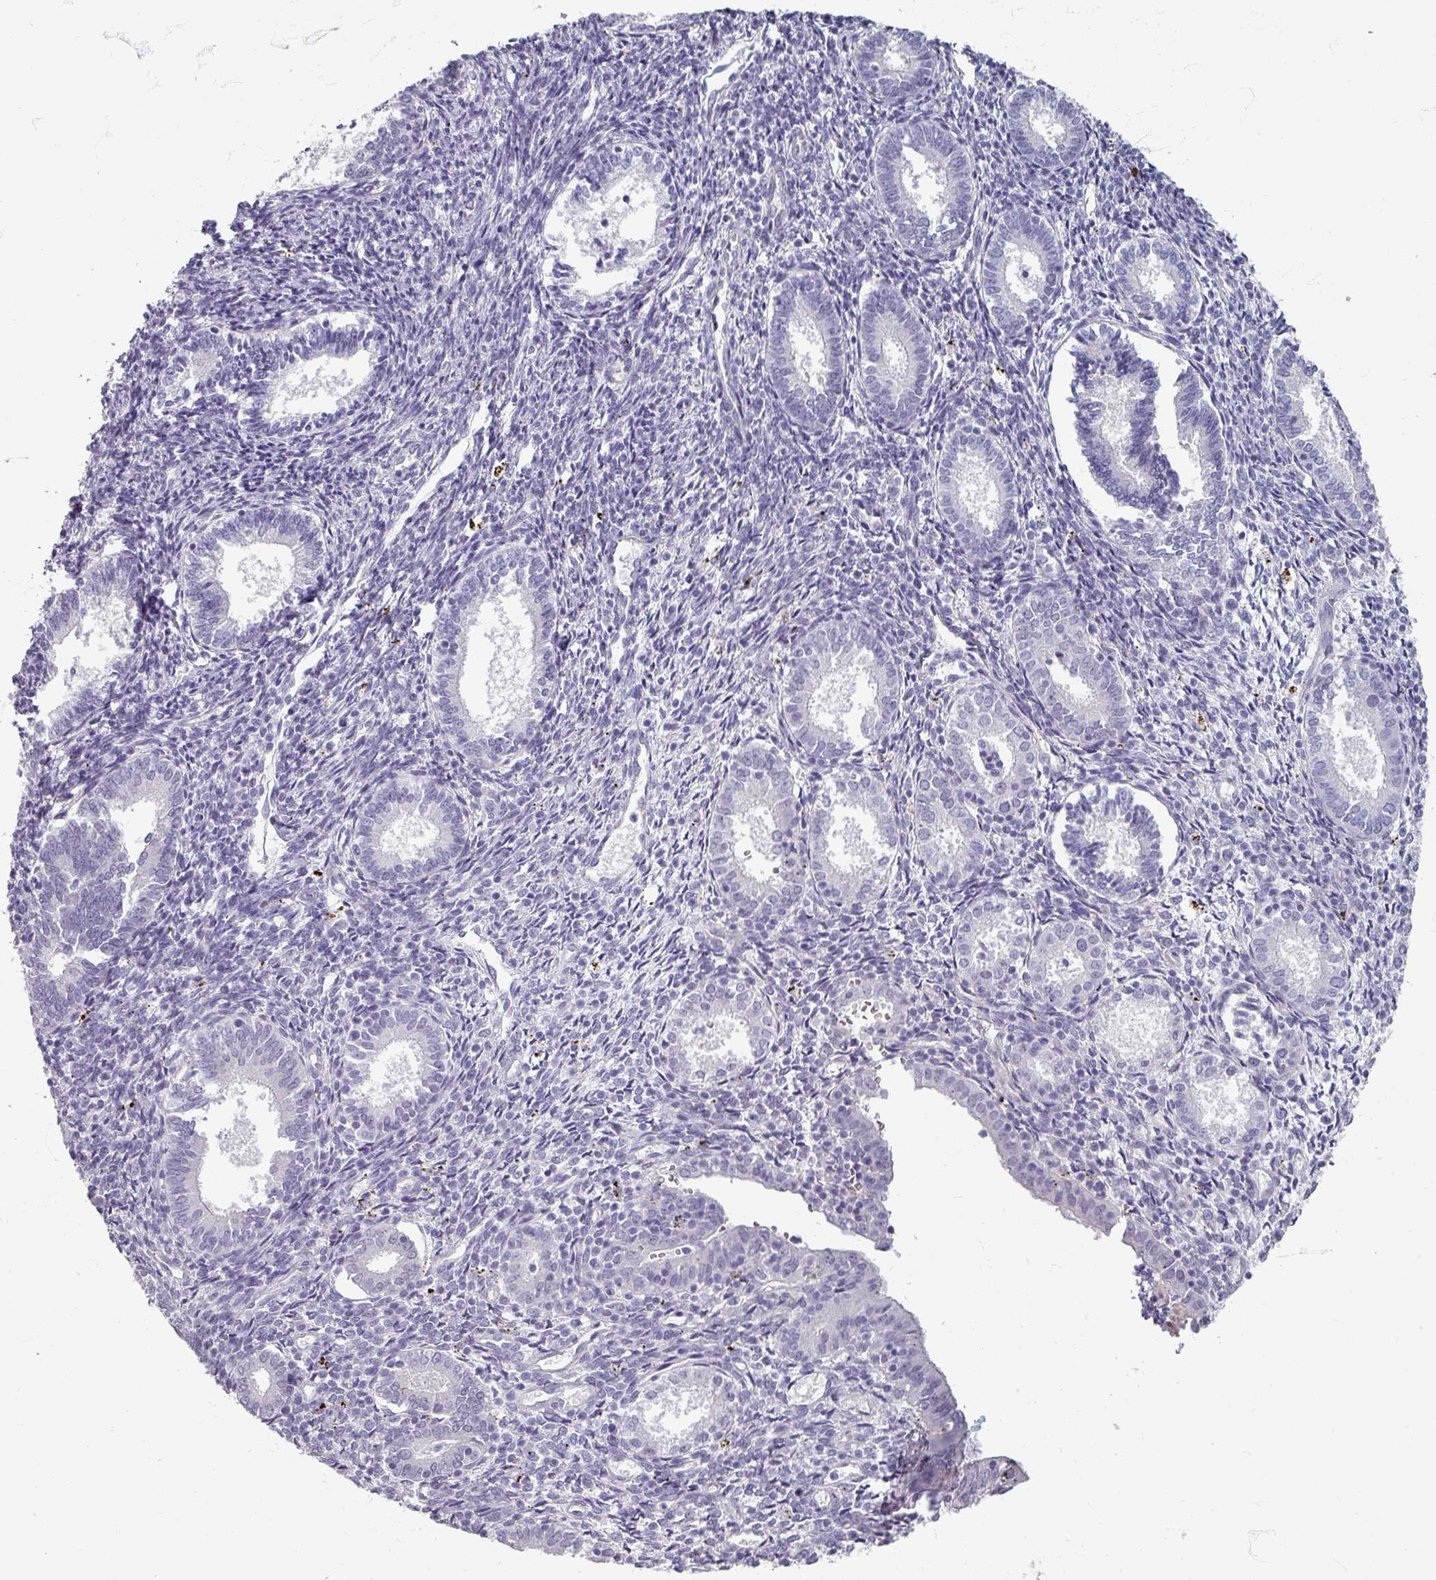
{"staining": {"intensity": "negative", "quantity": "none", "location": "none"}, "tissue": "endometrium", "cell_type": "Cells in endometrial stroma", "image_type": "normal", "snomed": [{"axis": "morphology", "description": "Normal tissue, NOS"}, {"axis": "topography", "description": "Endometrium"}], "caption": "A high-resolution histopathology image shows immunohistochemistry (IHC) staining of unremarkable endometrium, which exhibits no significant expression in cells in endometrial stroma.", "gene": "ZNF878", "patient": {"sex": "female", "age": 41}}